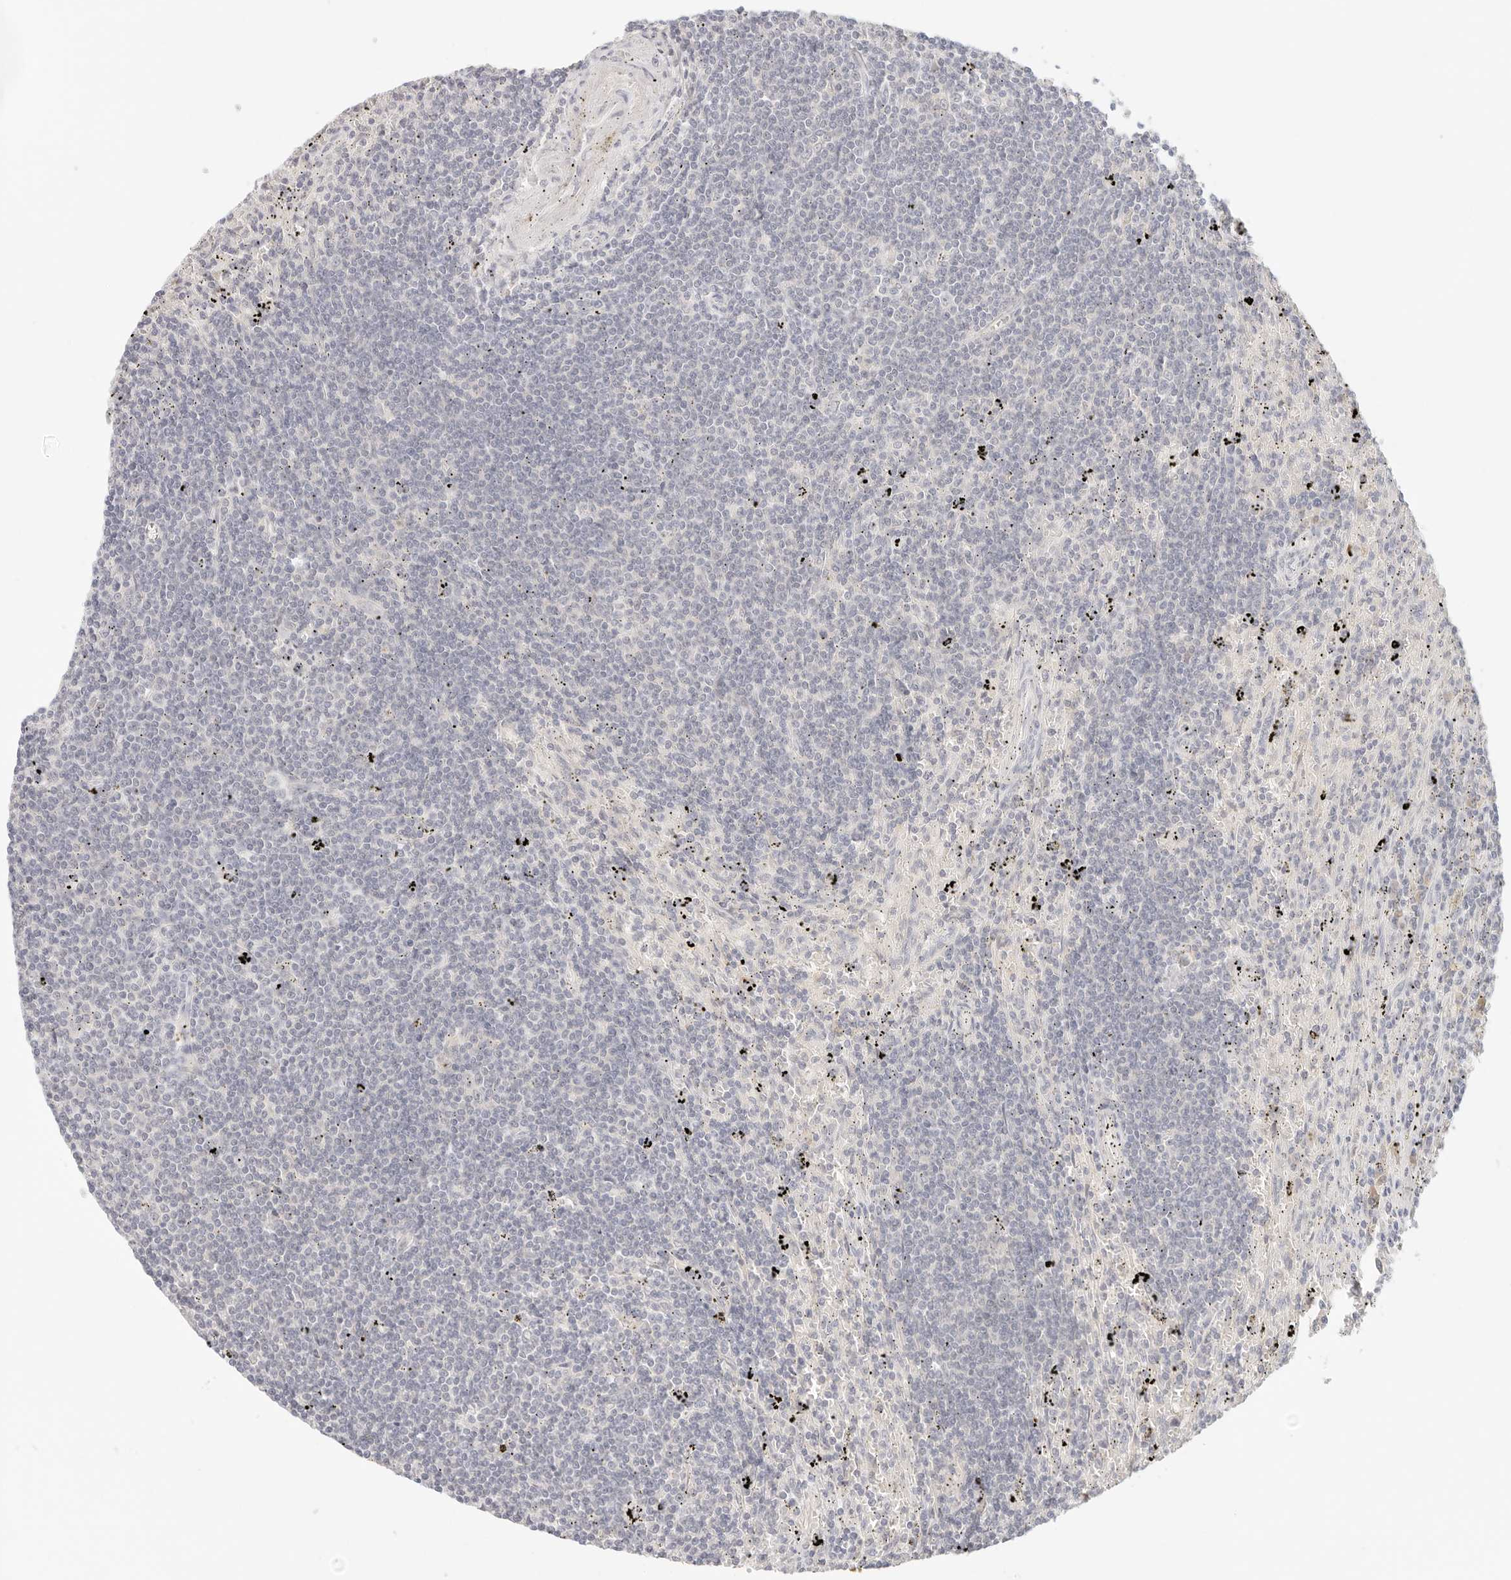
{"staining": {"intensity": "negative", "quantity": "none", "location": "none"}, "tissue": "lymphoma", "cell_type": "Tumor cells", "image_type": "cancer", "snomed": [{"axis": "morphology", "description": "Malignant lymphoma, non-Hodgkin's type, Low grade"}, {"axis": "topography", "description": "Spleen"}], "caption": "Malignant lymphoma, non-Hodgkin's type (low-grade) stained for a protein using immunohistochemistry (IHC) shows no positivity tumor cells.", "gene": "SPHK1", "patient": {"sex": "male", "age": 76}}